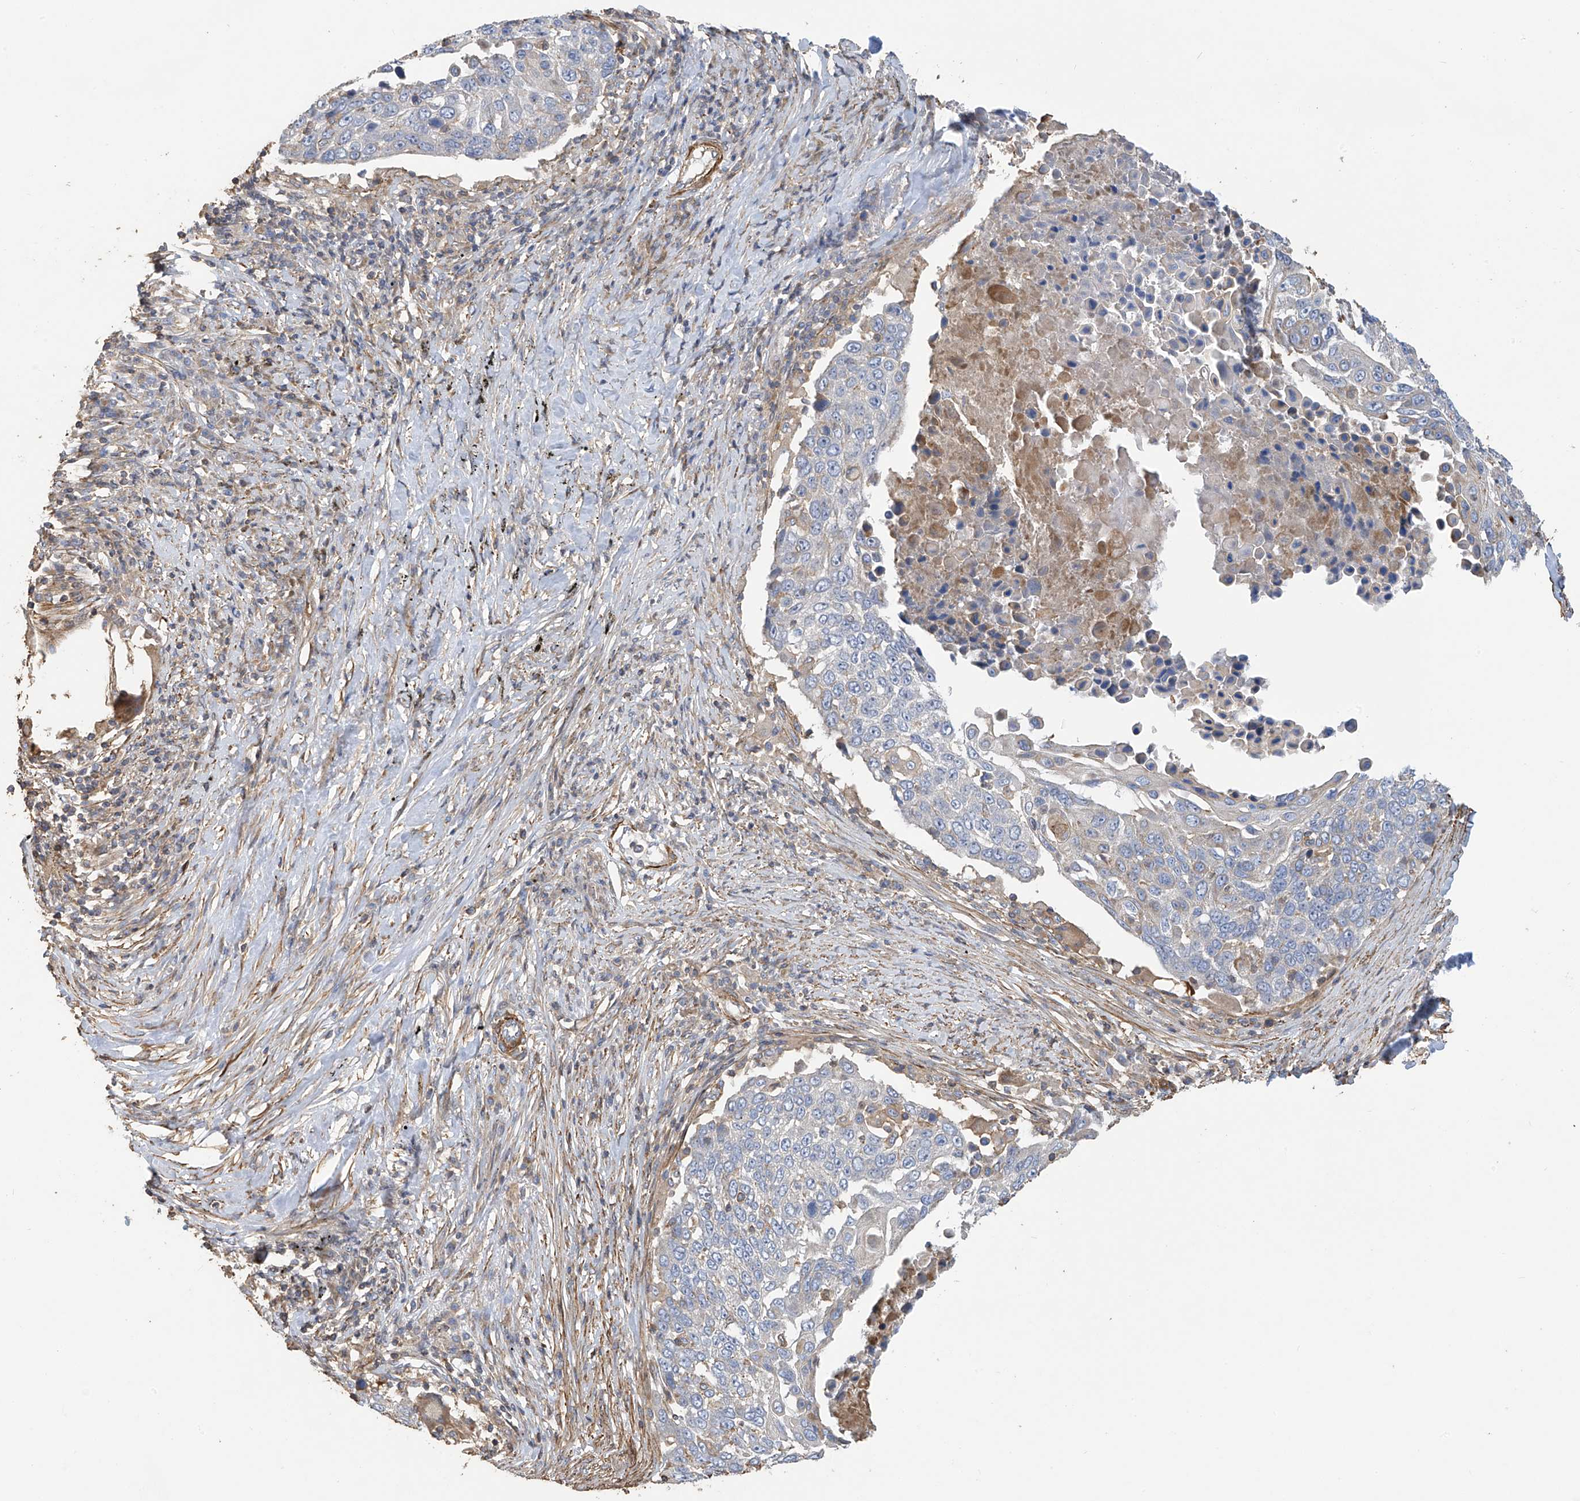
{"staining": {"intensity": "negative", "quantity": "none", "location": "none"}, "tissue": "lung cancer", "cell_type": "Tumor cells", "image_type": "cancer", "snomed": [{"axis": "morphology", "description": "Squamous cell carcinoma, NOS"}, {"axis": "topography", "description": "Lung"}], "caption": "Immunohistochemistry (IHC) histopathology image of squamous cell carcinoma (lung) stained for a protein (brown), which demonstrates no expression in tumor cells. (IHC, brightfield microscopy, high magnification).", "gene": "SLC43A3", "patient": {"sex": "male", "age": 66}}